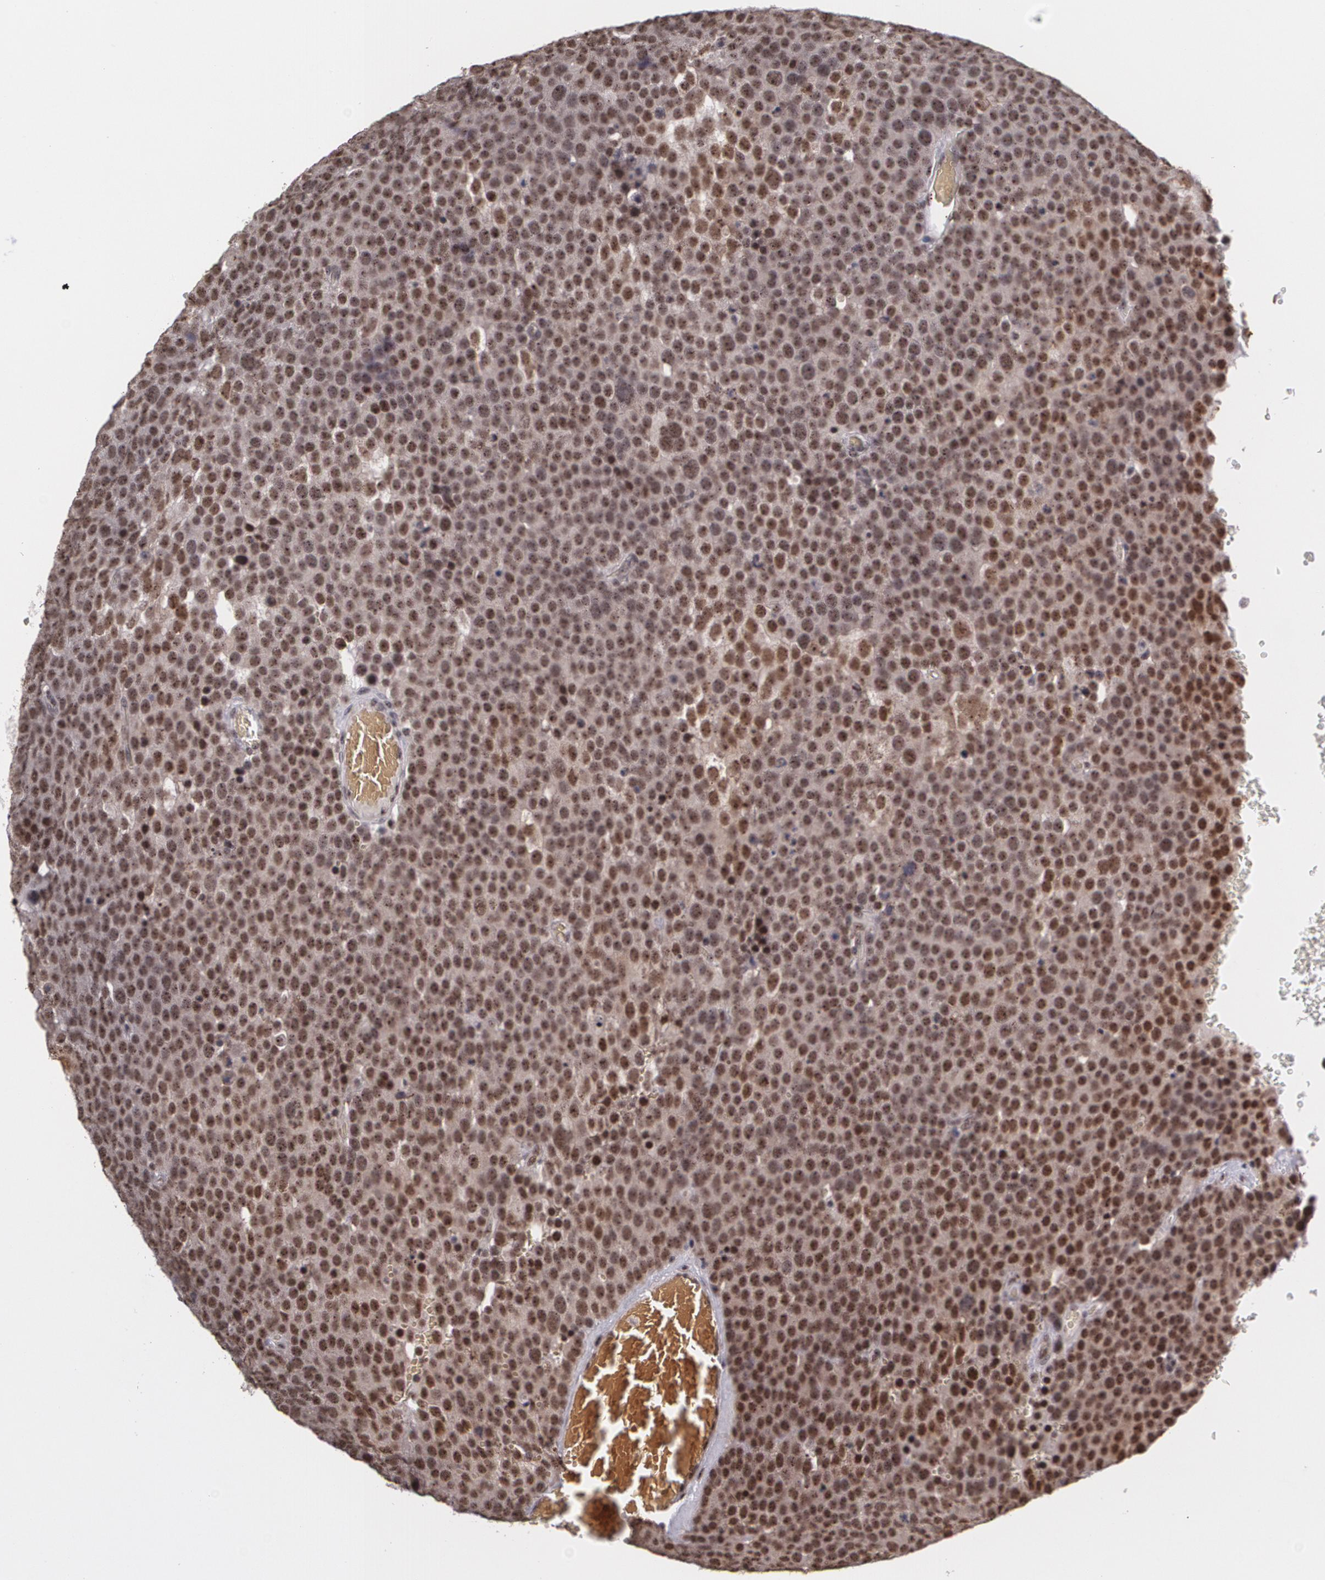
{"staining": {"intensity": "strong", "quantity": ">75%", "location": "cytoplasmic/membranous,nuclear"}, "tissue": "testis cancer", "cell_type": "Tumor cells", "image_type": "cancer", "snomed": [{"axis": "morphology", "description": "Seminoma, NOS"}, {"axis": "topography", "description": "Testis"}], "caption": "Protein analysis of testis cancer (seminoma) tissue displays strong cytoplasmic/membranous and nuclear expression in about >75% of tumor cells. The staining was performed using DAB to visualize the protein expression in brown, while the nuclei were stained in blue with hematoxylin (Magnification: 20x).", "gene": "C6orf15", "patient": {"sex": "male", "age": 71}}